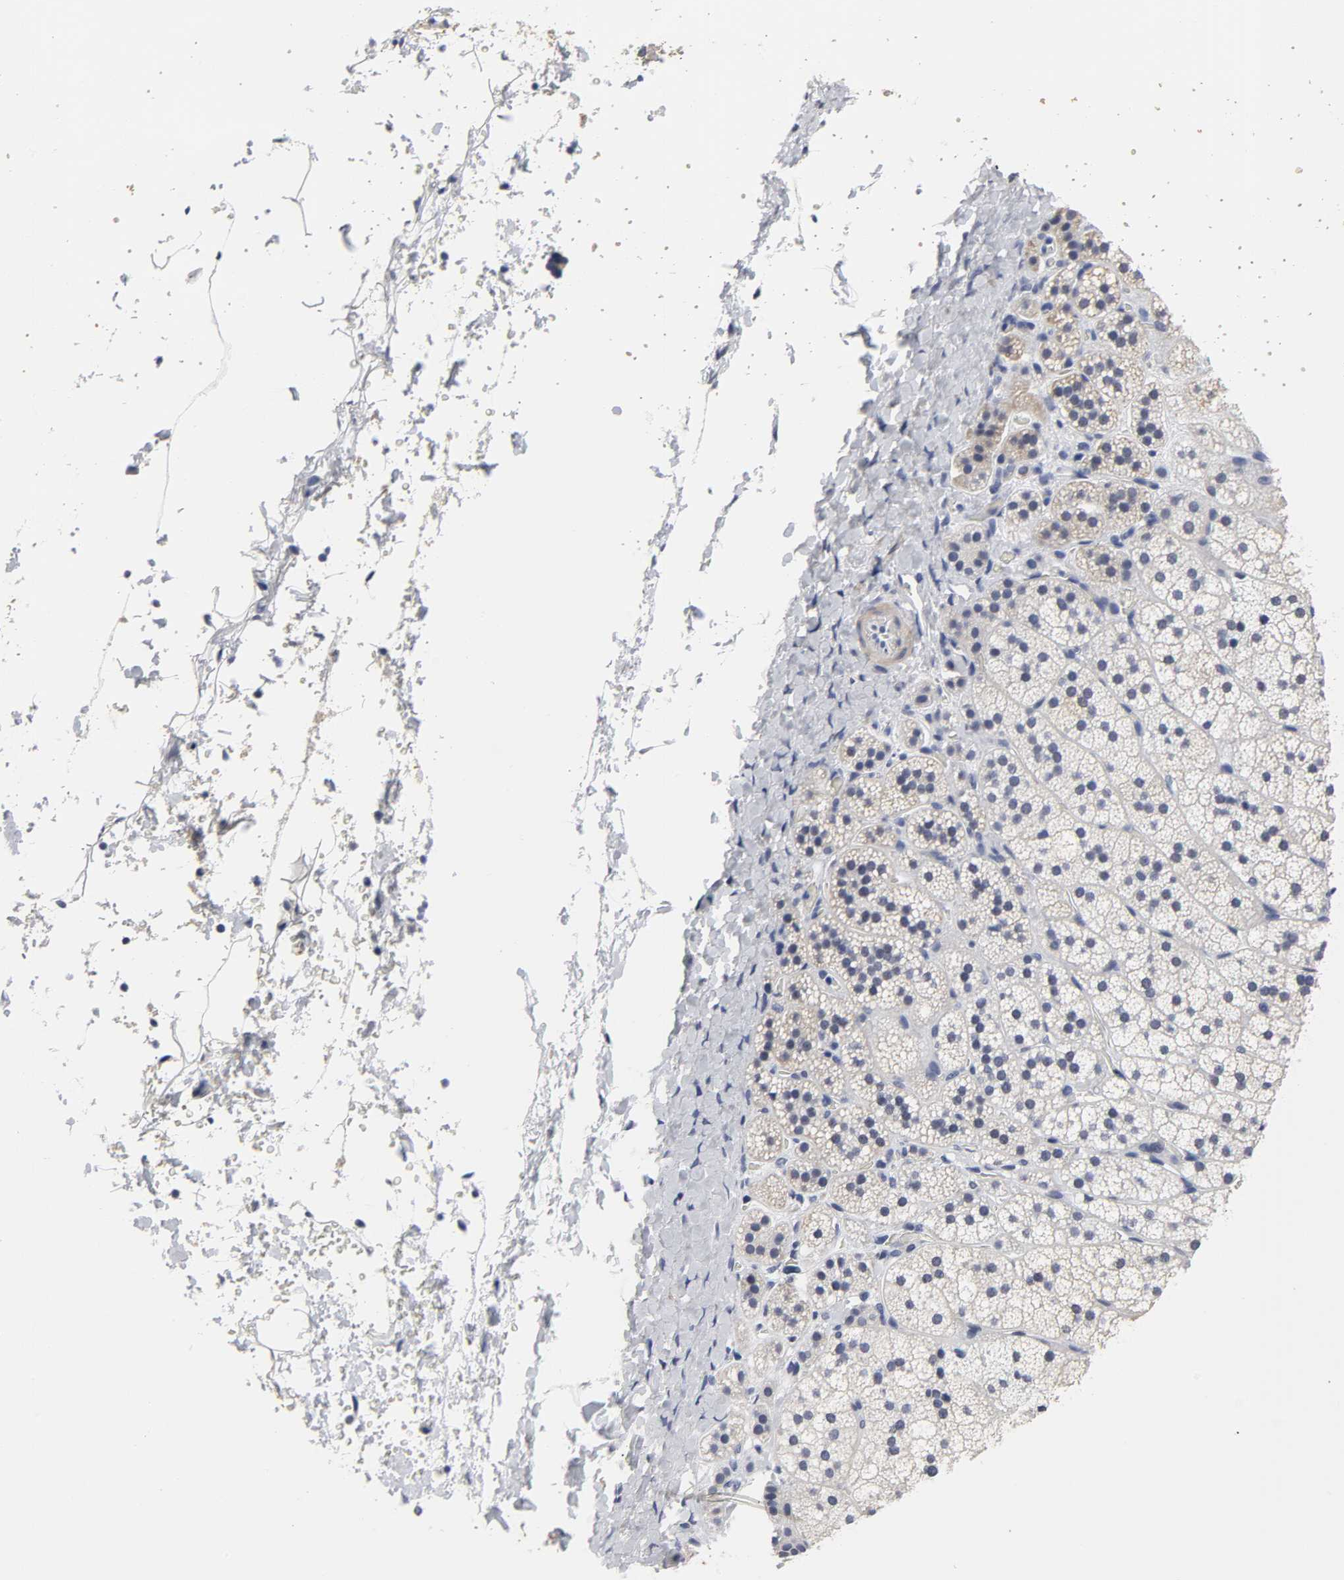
{"staining": {"intensity": "negative", "quantity": "none", "location": "none"}, "tissue": "adrenal gland", "cell_type": "Glandular cells", "image_type": "normal", "snomed": [{"axis": "morphology", "description": "Normal tissue, NOS"}, {"axis": "topography", "description": "Adrenal gland"}], "caption": "Glandular cells are negative for brown protein staining in normal adrenal gland. (Stains: DAB IHC with hematoxylin counter stain, Microscopy: brightfield microscopy at high magnification).", "gene": "GRHL2", "patient": {"sex": "female", "age": 44}}